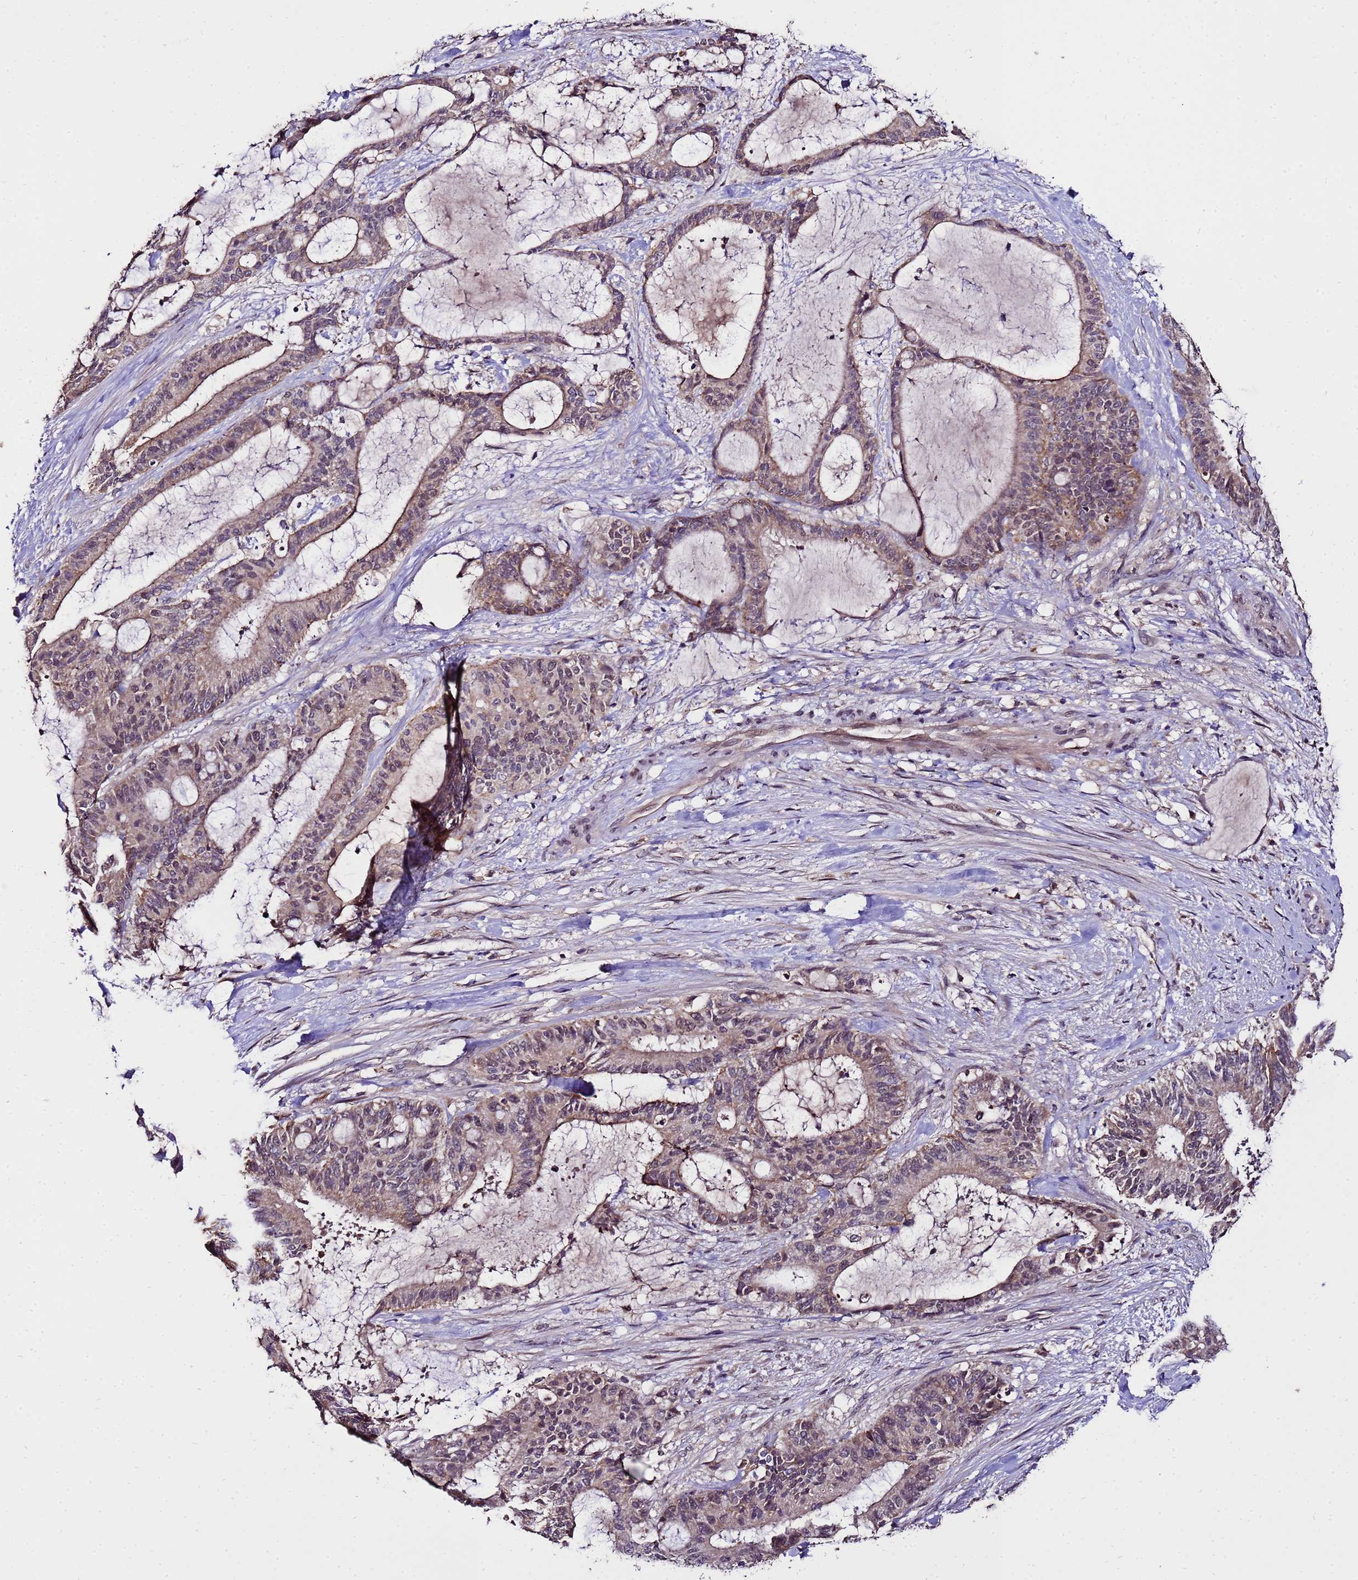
{"staining": {"intensity": "moderate", "quantity": "25%-75%", "location": "cytoplasmic/membranous"}, "tissue": "liver cancer", "cell_type": "Tumor cells", "image_type": "cancer", "snomed": [{"axis": "morphology", "description": "Normal tissue, NOS"}, {"axis": "morphology", "description": "Cholangiocarcinoma"}, {"axis": "topography", "description": "Liver"}, {"axis": "topography", "description": "Peripheral nerve tissue"}], "caption": "Tumor cells display medium levels of moderate cytoplasmic/membranous positivity in about 25%-75% of cells in liver cancer.", "gene": "ZNF329", "patient": {"sex": "female", "age": 73}}